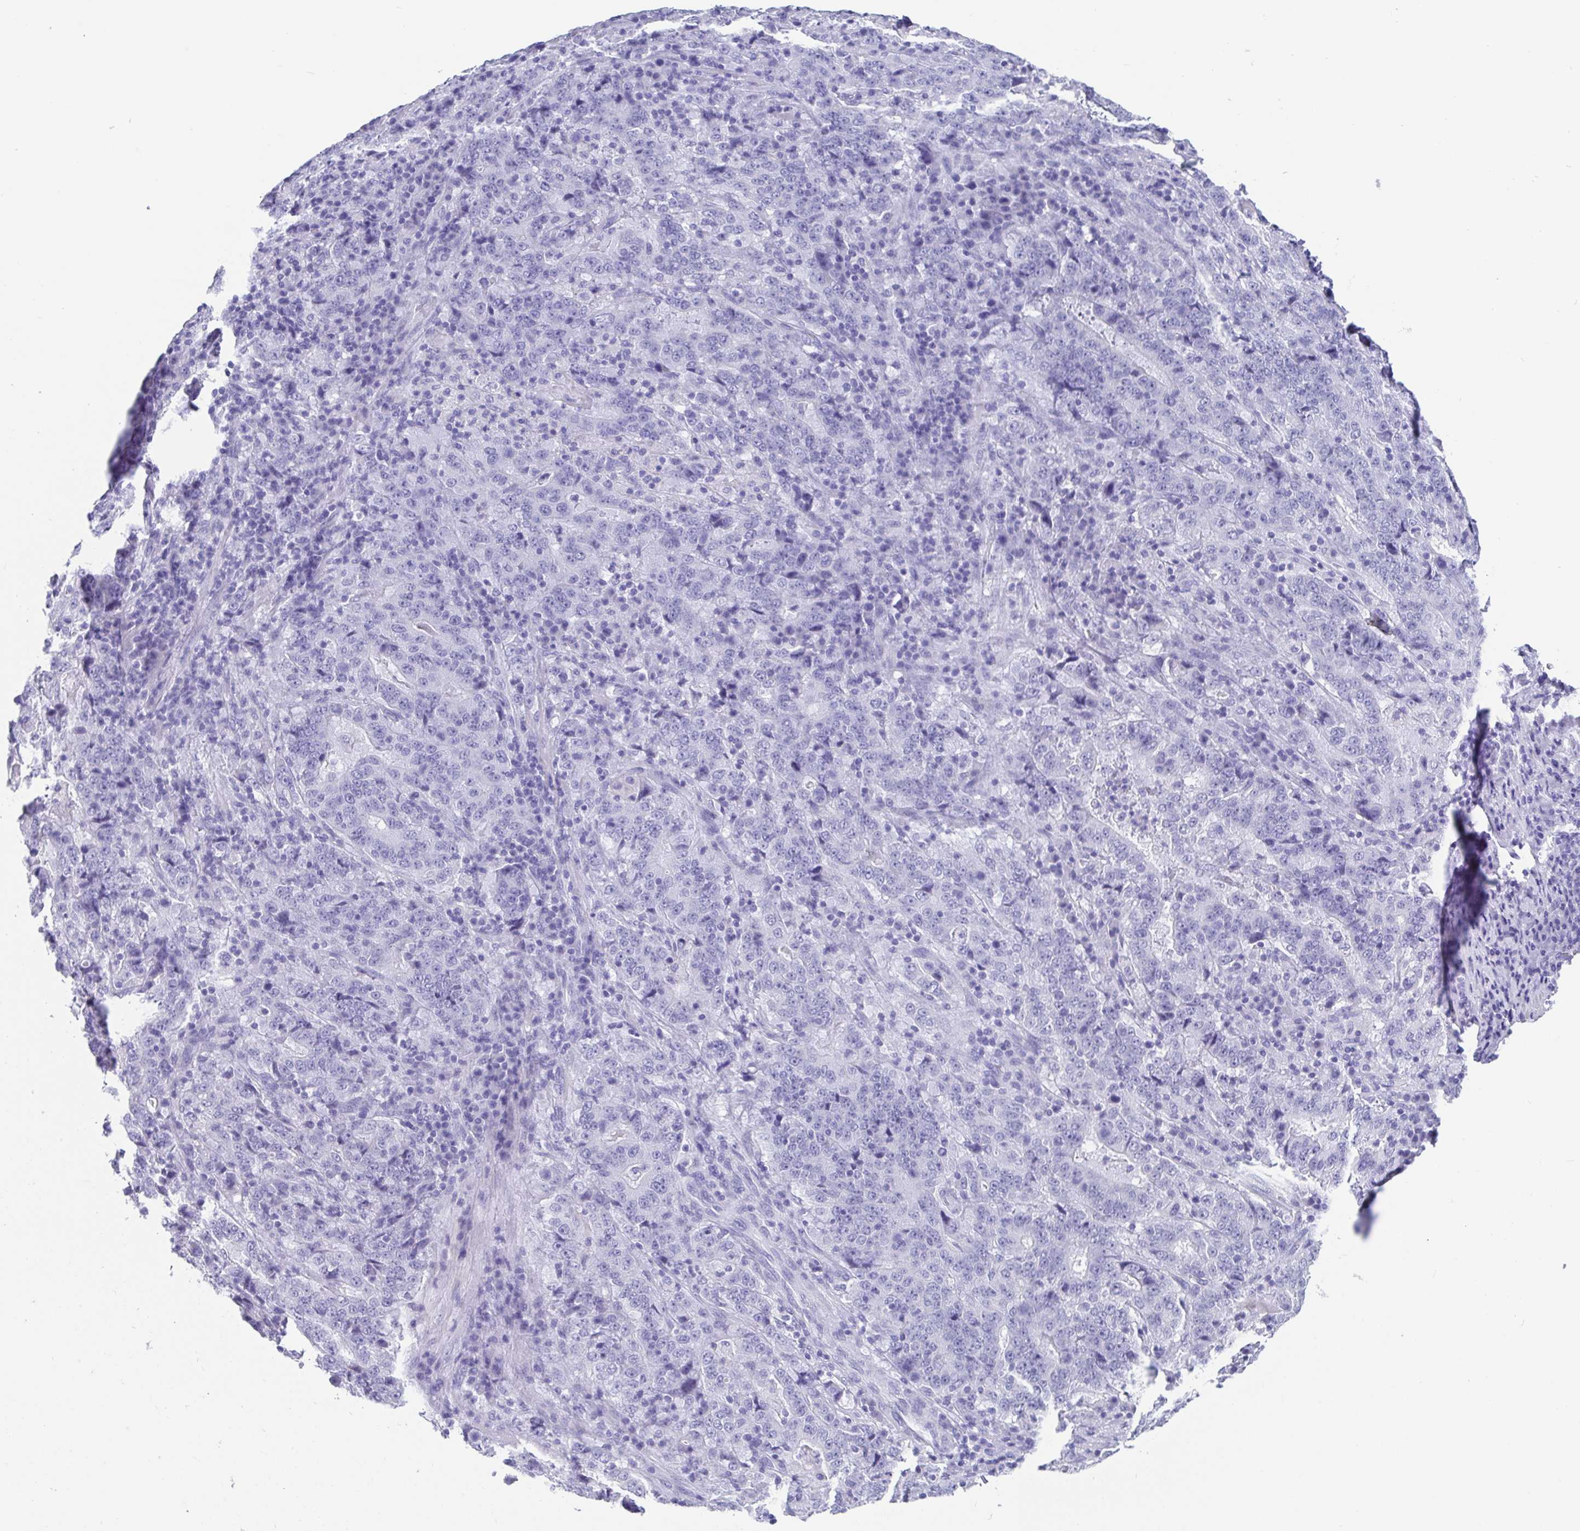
{"staining": {"intensity": "negative", "quantity": "none", "location": "none"}, "tissue": "stomach cancer", "cell_type": "Tumor cells", "image_type": "cancer", "snomed": [{"axis": "morphology", "description": "Normal tissue, NOS"}, {"axis": "morphology", "description": "Adenocarcinoma, NOS"}, {"axis": "topography", "description": "Stomach, upper"}, {"axis": "topography", "description": "Stomach"}], "caption": "Immunohistochemistry photomicrograph of stomach adenocarcinoma stained for a protein (brown), which displays no expression in tumor cells.", "gene": "SCGN", "patient": {"sex": "male", "age": 59}}